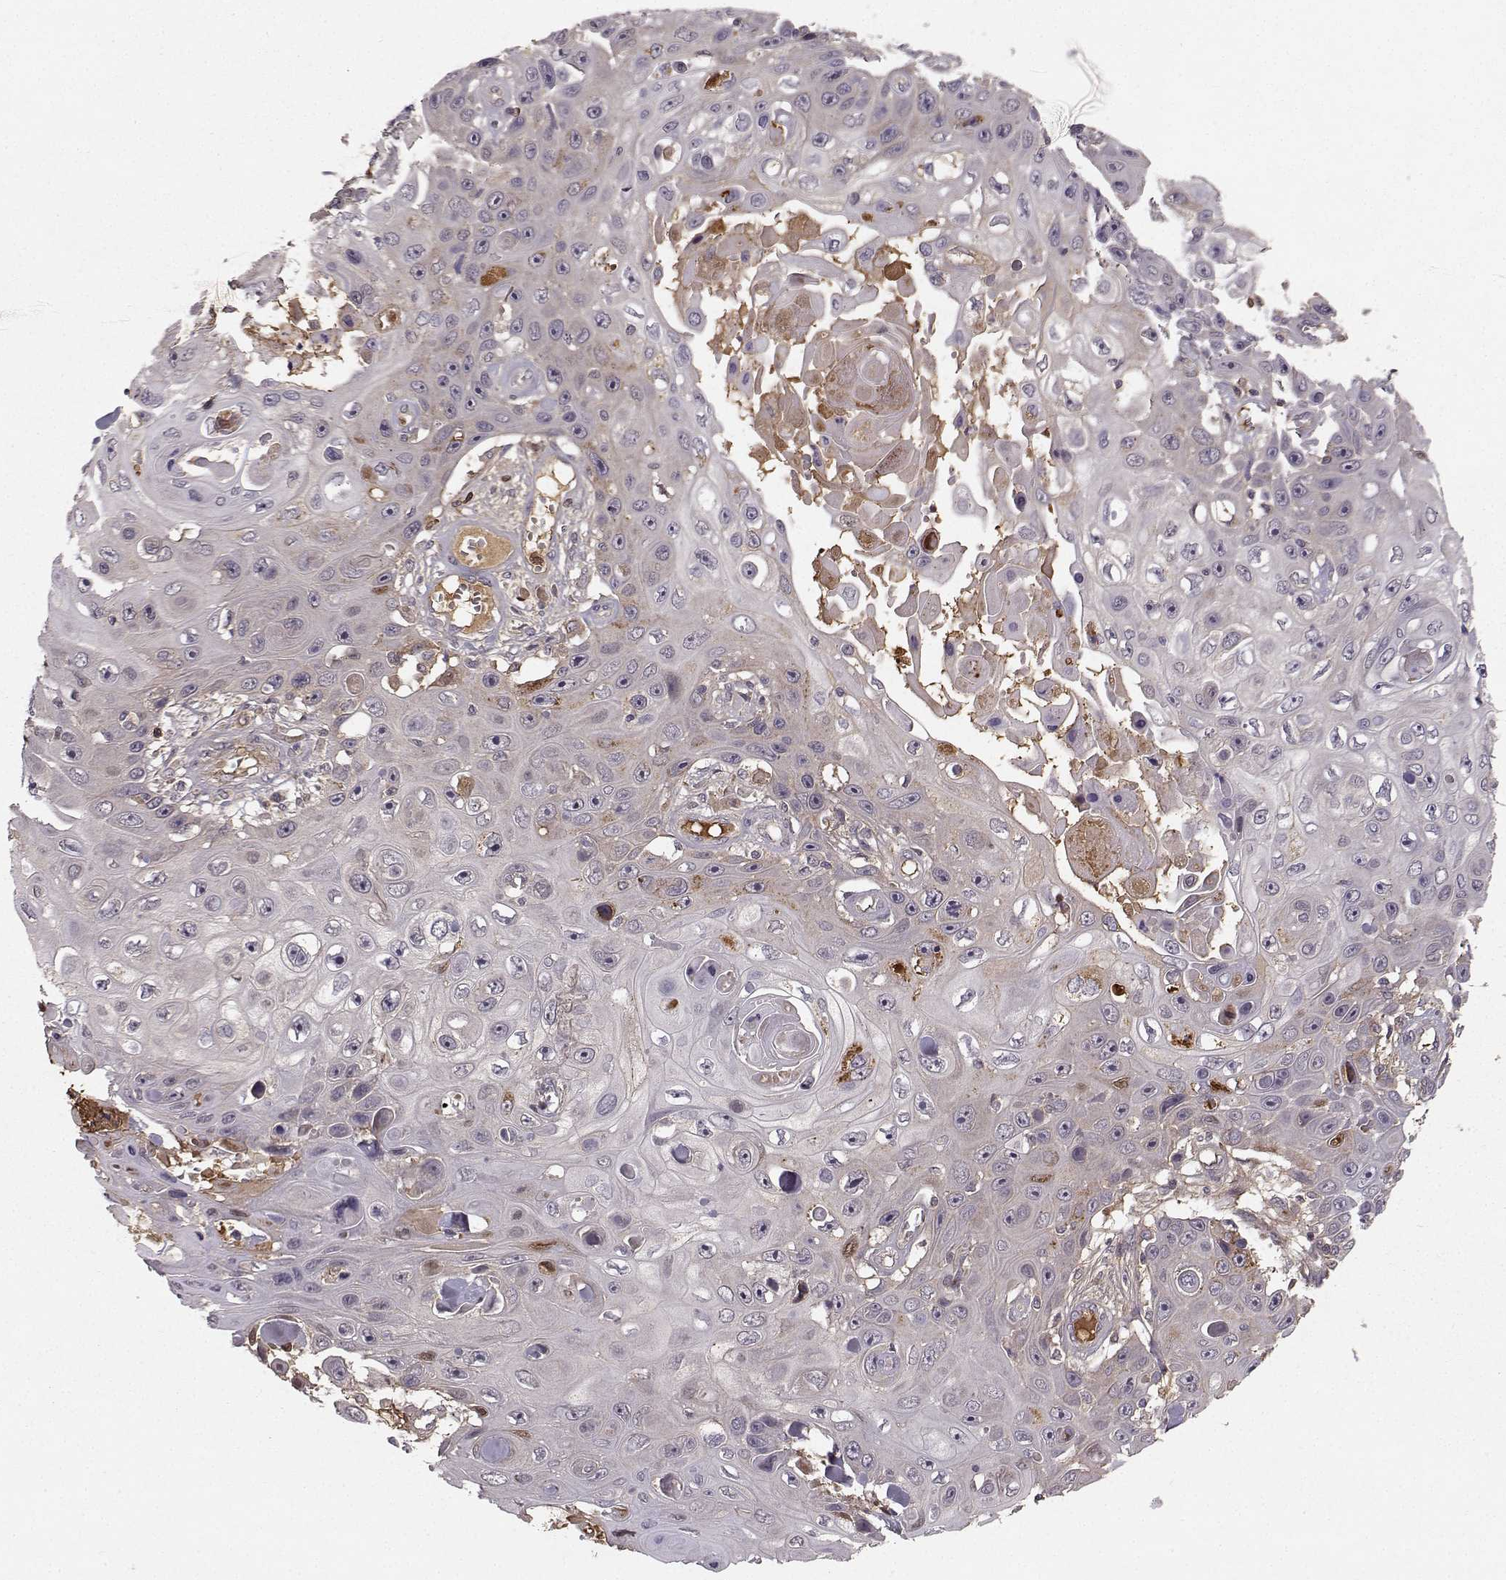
{"staining": {"intensity": "weak", "quantity": "<25%", "location": "cytoplasmic/membranous"}, "tissue": "skin cancer", "cell_type": "Tumor cells", "image_type": "cancer", "snomed": [{"axis": "morphology", "description": "Squamous cell carcinoma, NOS"}, {"axis": "topography", "description": "Skin"}], "caption": "Skin squamous cell carcinoma stained for a protein using IHC displays no staining tumor cells.", "gene": "WNT6", "patient": {"sex": "male", "age": 82}}